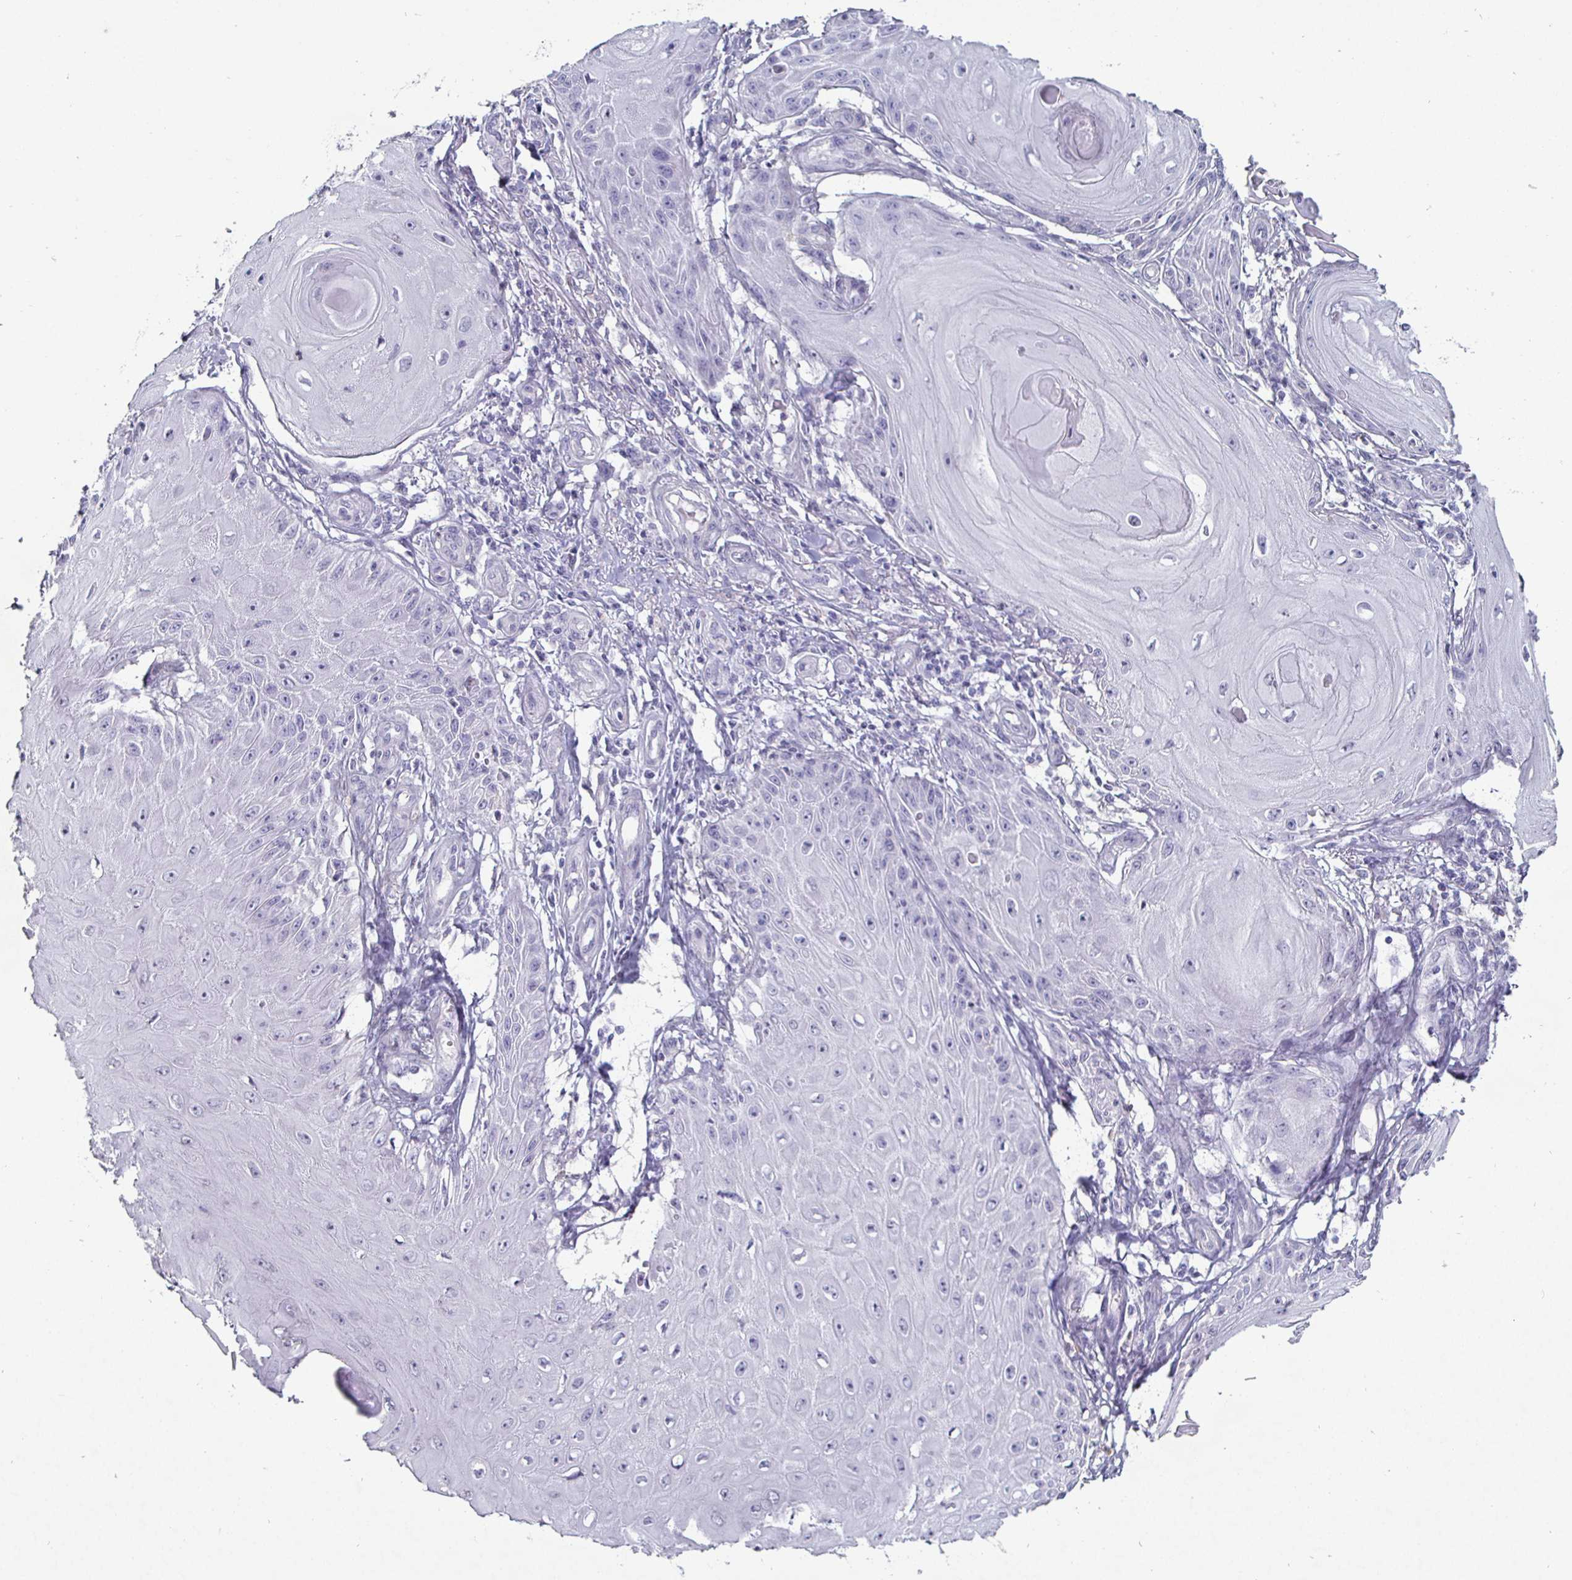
{"staining": {"intensity": "negative", "quantity": "none", "location": "none"}, "tissue": "skin cancer", "cell_type": "Tumor cells", "image_type": "cancer", "snomed": [{"axis": "morphology", "description": "Squamous cell carcinoma, NOS"}, {"axis": "topography", "description": "Skin"}], "caption": "IHC of human skin cancer (squamous cell carcinoma) exhibits no positivity in tumor cells.", "gene": "ENPP1", "patient": {"sex": "female", "age": 77}}